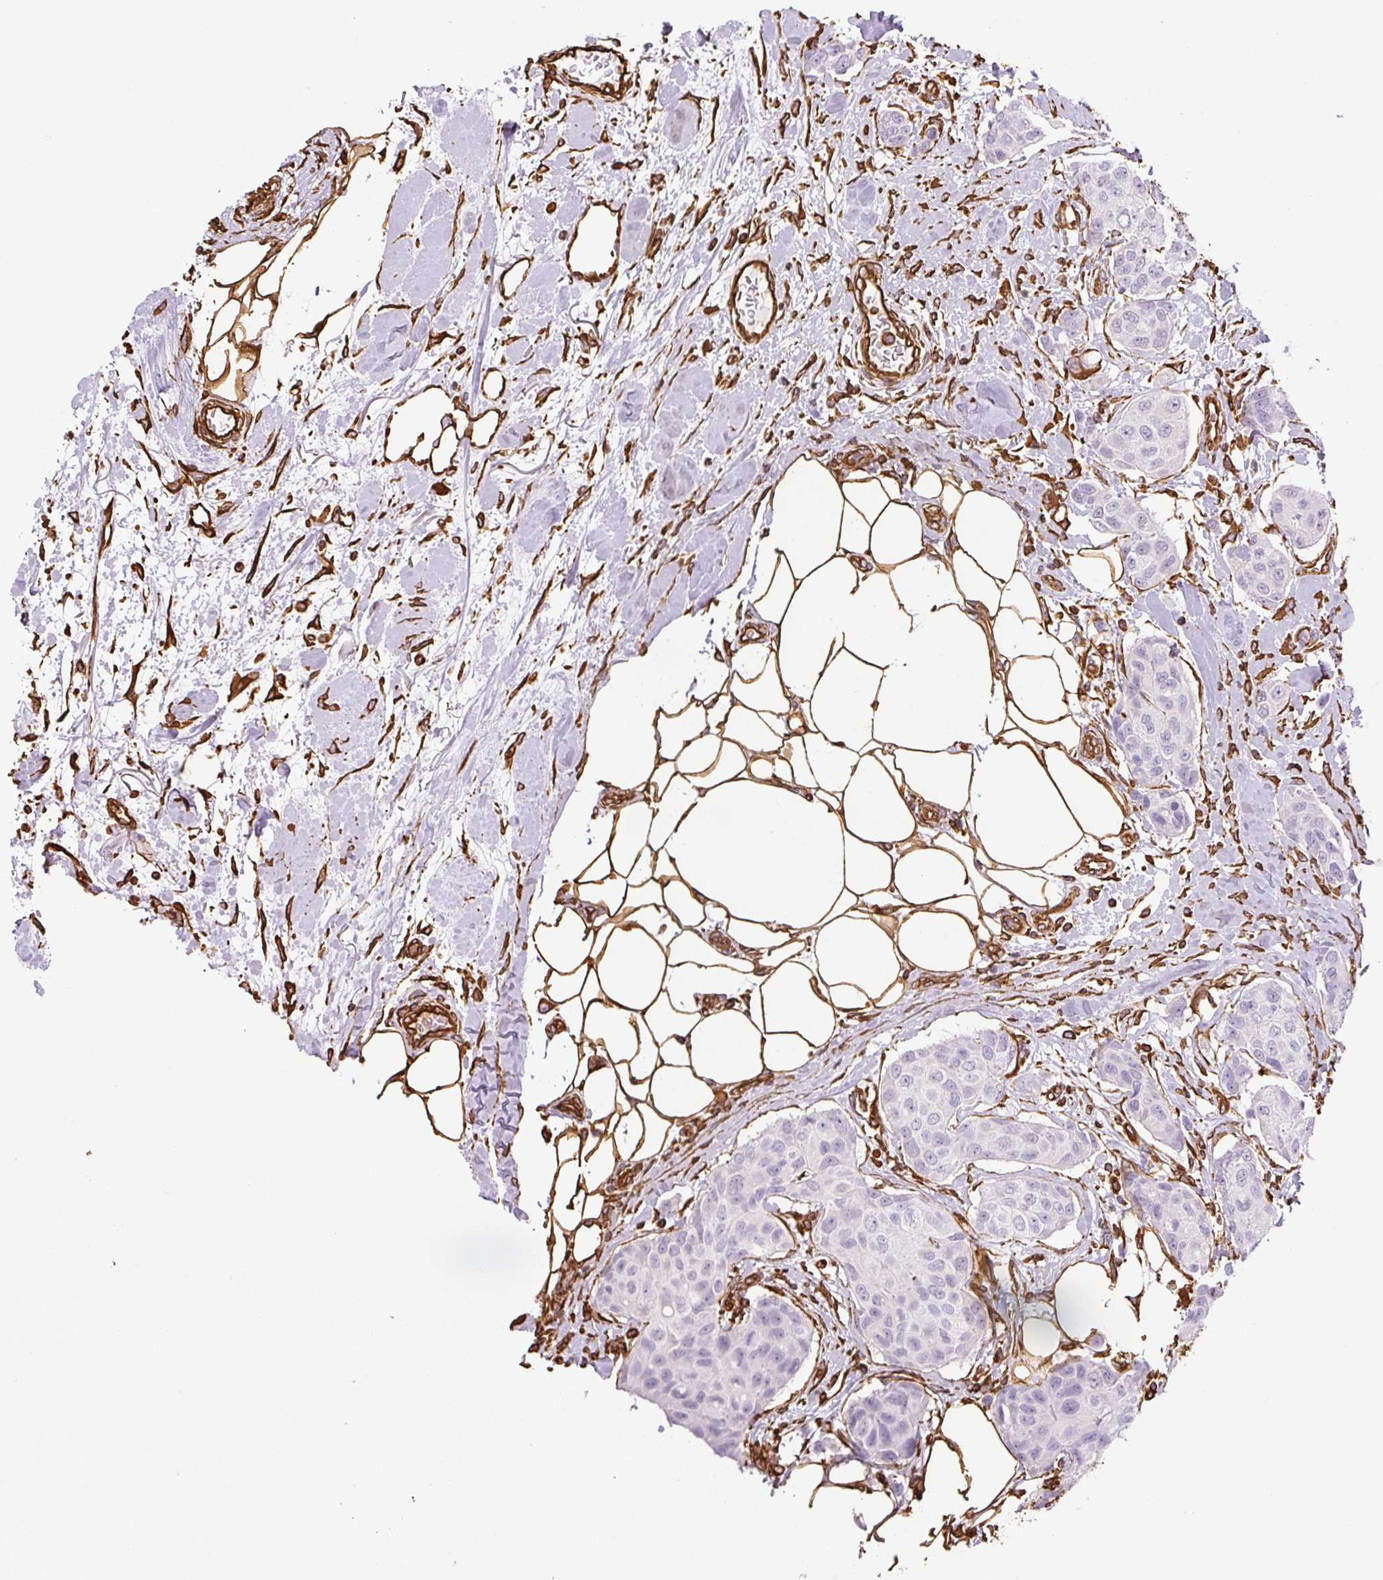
{"staining": {"intensity": "negative", "quantity": "none", "location": "none"}, "tissue": "breast cancer", "cell_type": "Tumor cells", "image_type": "cancer", "snomed": [{"axis": "morphology", "description": "Duct carcinoma"}, {"axis": "topography", "description": "Breast"}, {"axis": "topography", "description": "Lymph node"}], "caption": "A high-resolution histopathology image shows immunohistochemistry (IHC) staining of breast intraductal carcinoma, which demonstrates no significant positivity in tumor cells.", "gene": "VIM", "patient": {"sex": "female", "age": 80}}